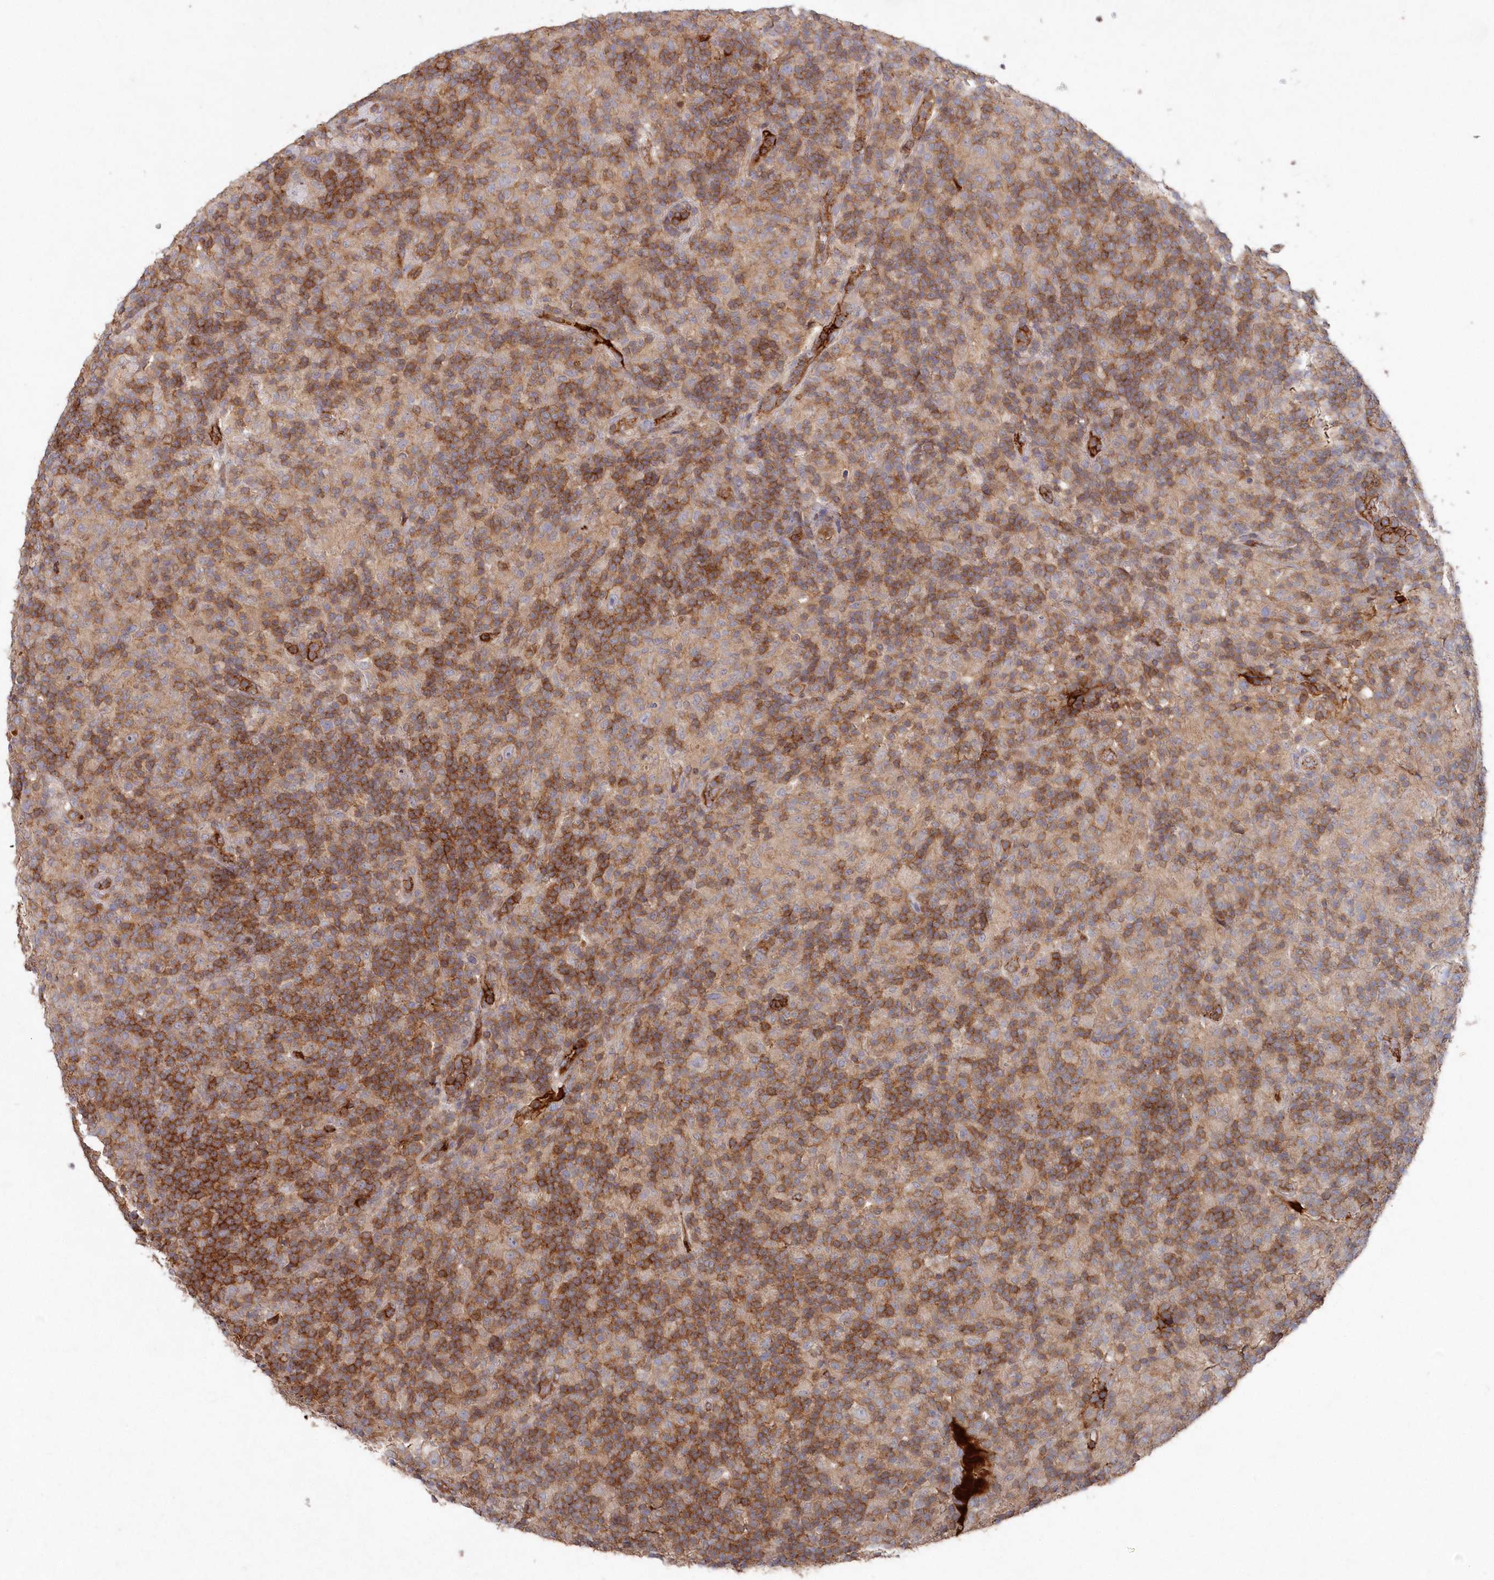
{"staining": {"intensity": "negative", "quantity": "none", "location": "none"}, "tissue": "lymphoma", "cell_type": "Tumor cells", "image_type": "cancer", "snomed": [{"axis": "morphology", "description": "Hodgkin's disease, NOS"}, {"axis": "topography", "description": "Lymph node"}], "caption": "DAB immunohistochemical staining of Hodgkin's disease shows no significant expression in tumor cells.", "gene": "ABHD14B", "patient": {"sex": "male", "age": 70}}